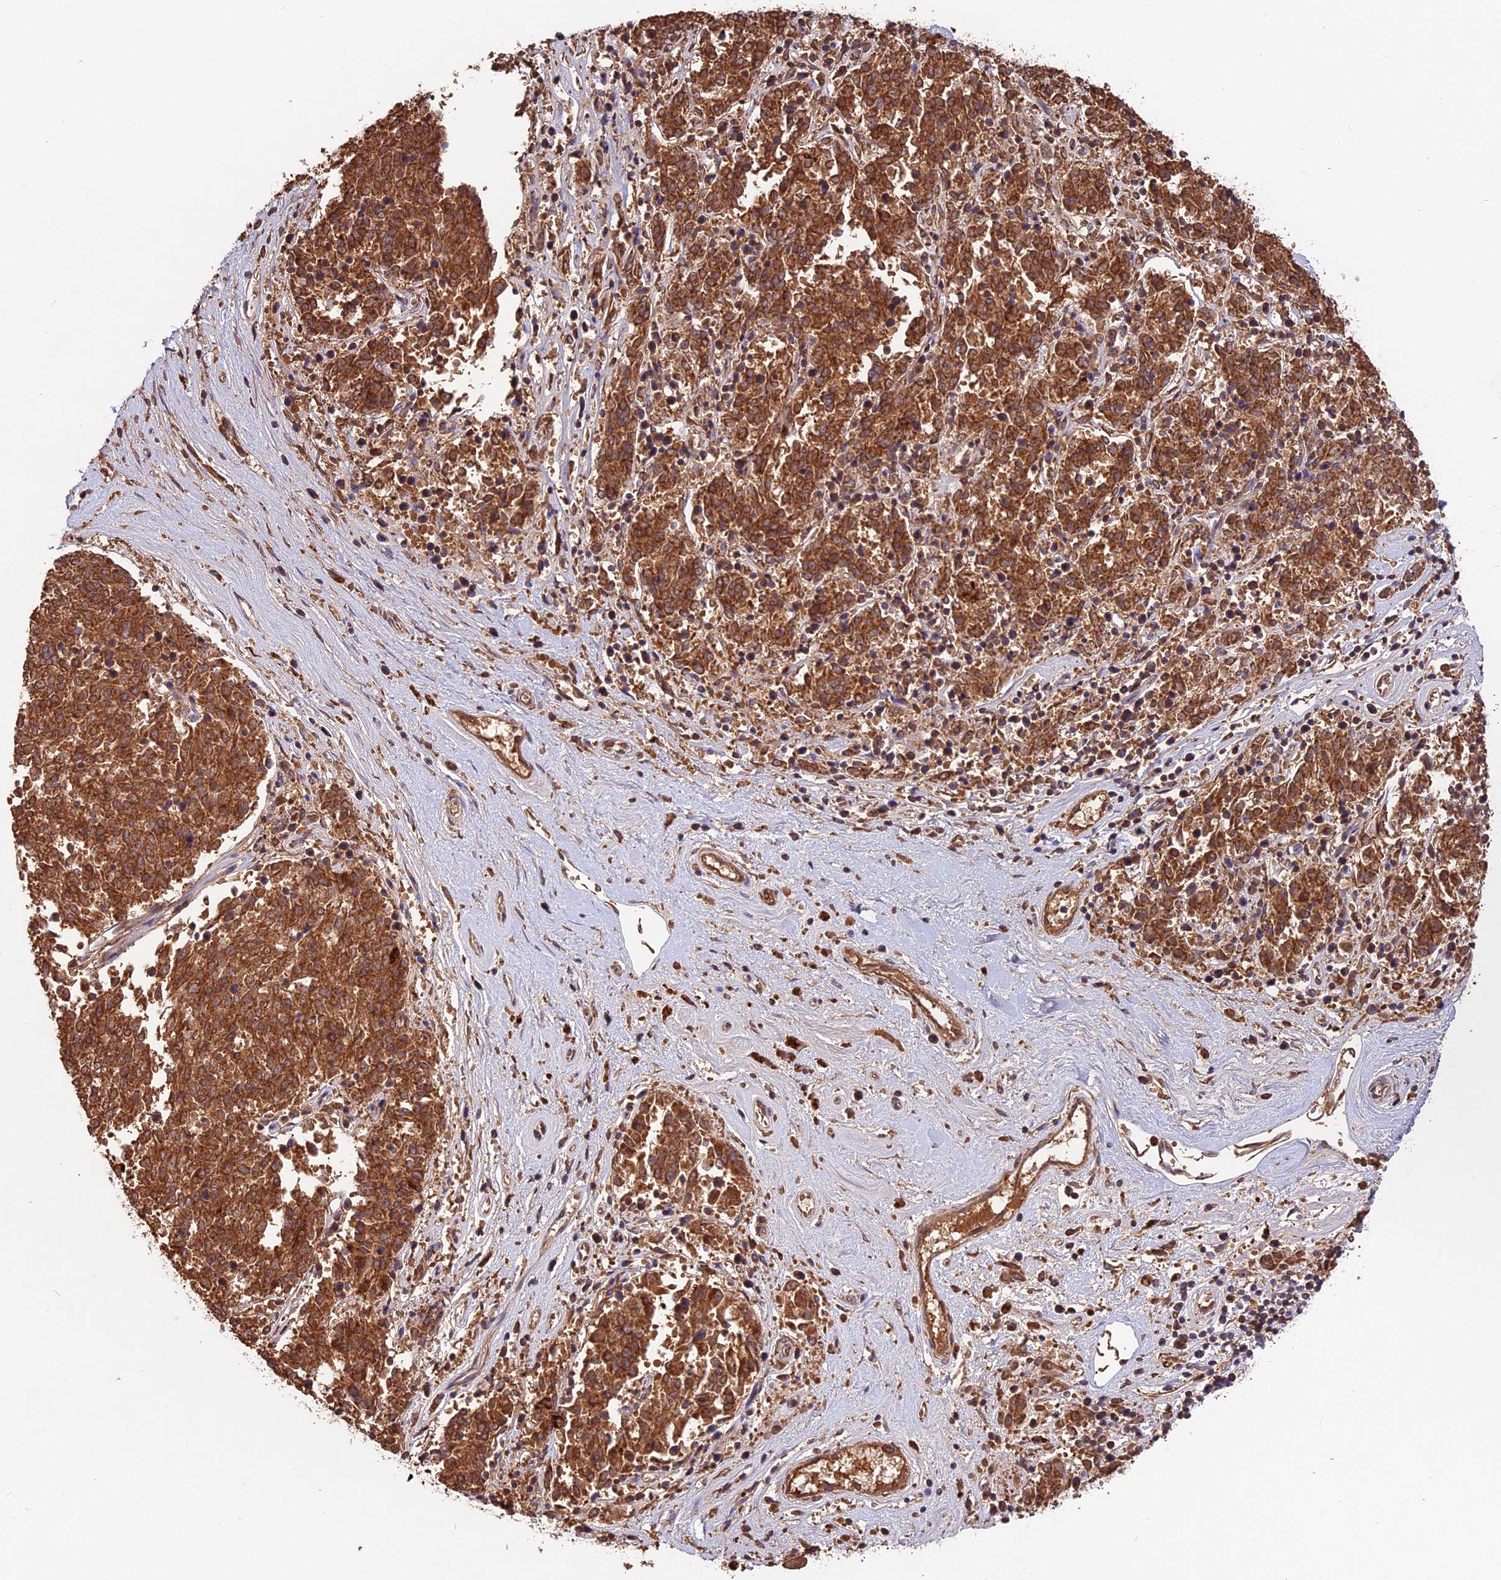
{"staining": {"intensity": "moderate", "quantity": ">75%", "location": "cytoplasmic/membranous"}, "tissue": "melanoma", "cell_type": "Tumor cells", "image_type": "cancer", "snomed": [{"axis": "morphology", "description": "Malignant melanoma, NOS"}, {"axis": "topography", "description": "Skin"}], "caption": "Moderate cytoplasmic/membranous protein positivity is identified in about >75% of tumor cells in melanoma. The protein is stained brown, and the nuclei are stained in blue (DAB IHC with brightfield microscopy, high magnification).", "gene": "CHAC1", "patient": {"sex": "female", "age": 72}}